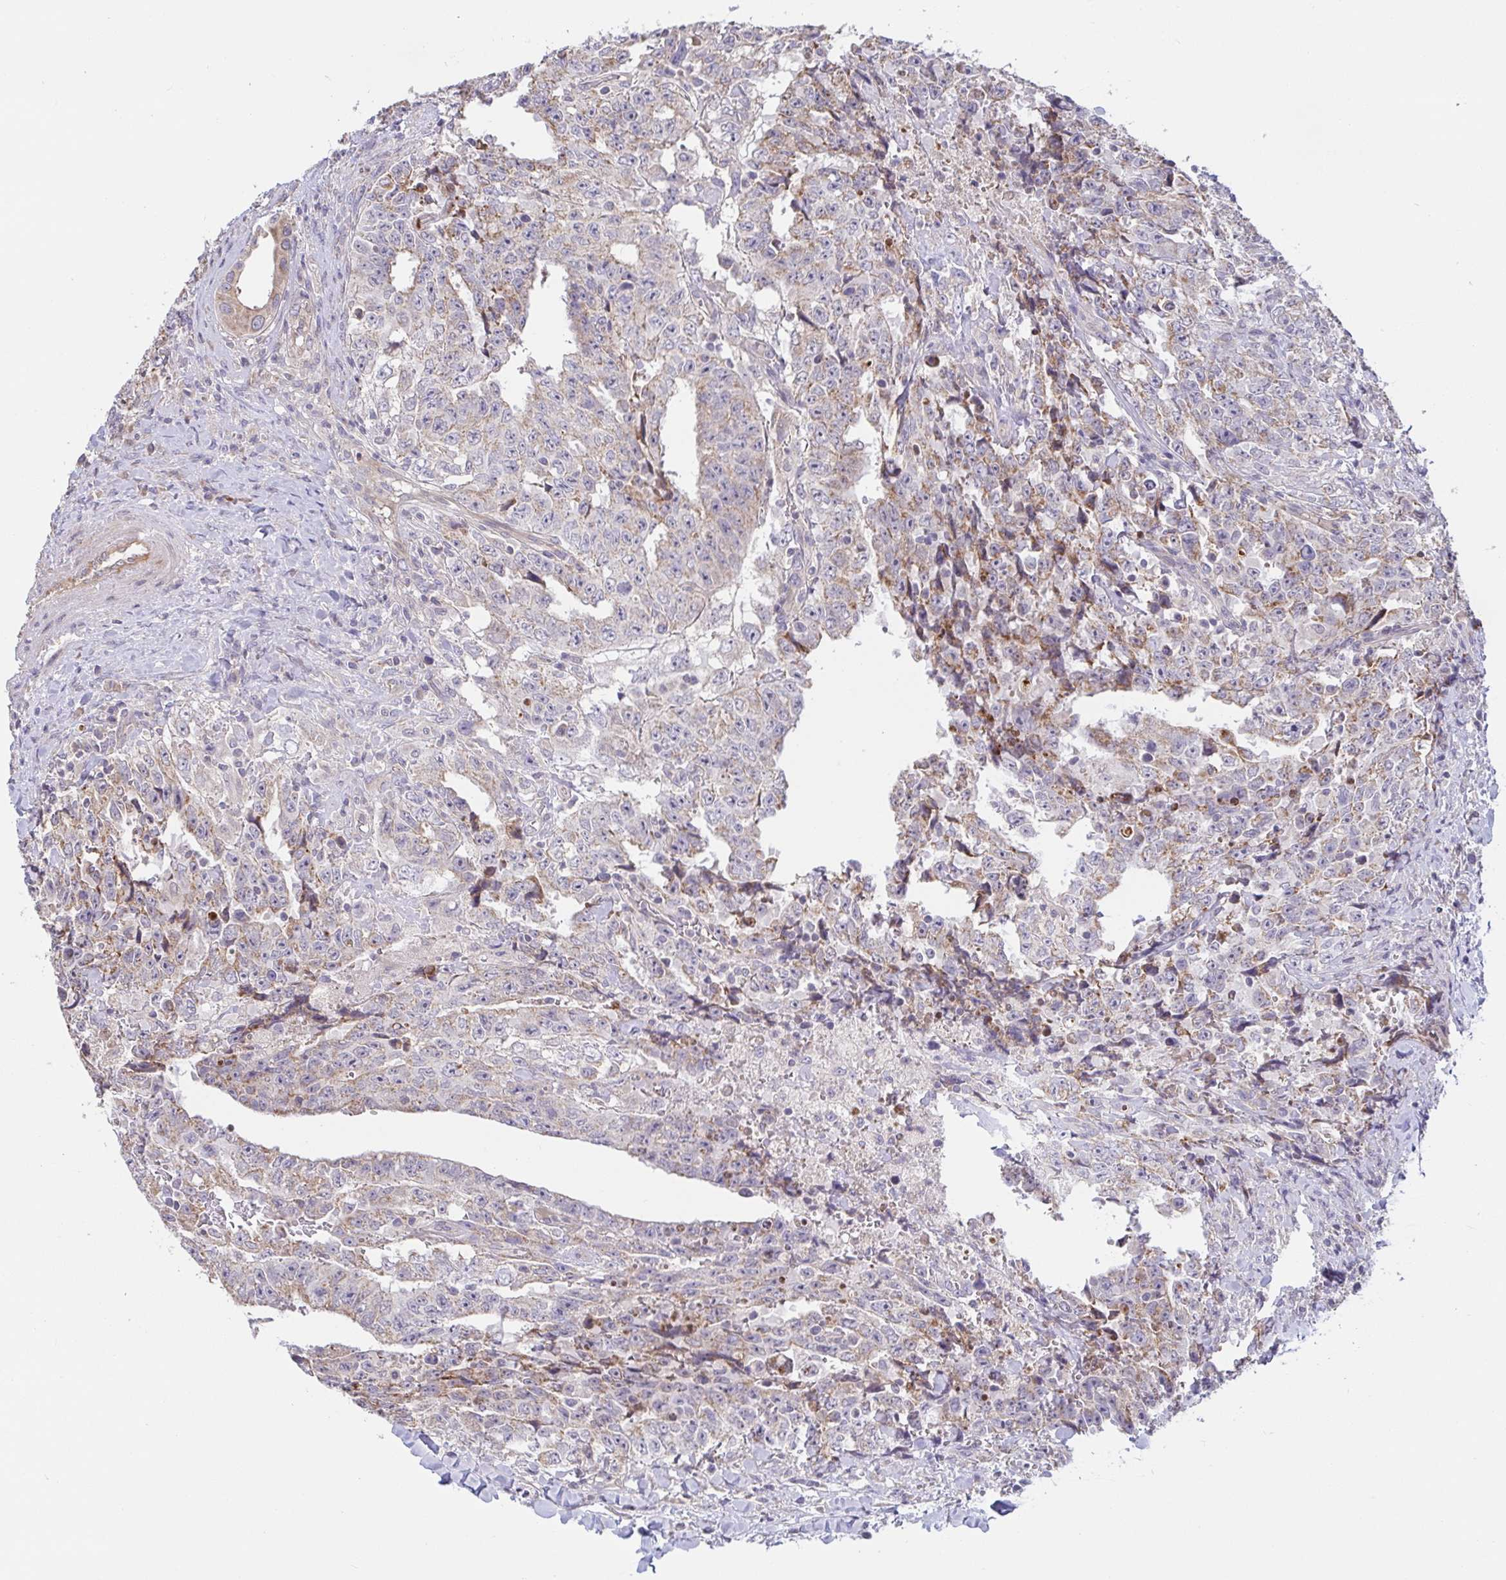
{"staining": {"intensity": "weak", "quantity": "25%-75%", "location": "cytoplasmic/membranous"}, "tissue": "testis cancer", "cell_type": "Tumor cells", "image_type": "cancer", "snomed": [{"axis": "morphology", "description": "Carcinoma, Embryonal, NOS"}, {"axis": "topography", "description": "Testis"}], "caption": "This is a micrograph of immunohistochemistry (IHC) staining of testis cancer, which shows weak staining in the cytoplasmic/membranous of tumor cells.", "gene": "OSBPL7", "patient": {"sex": "male", "age": 24}}